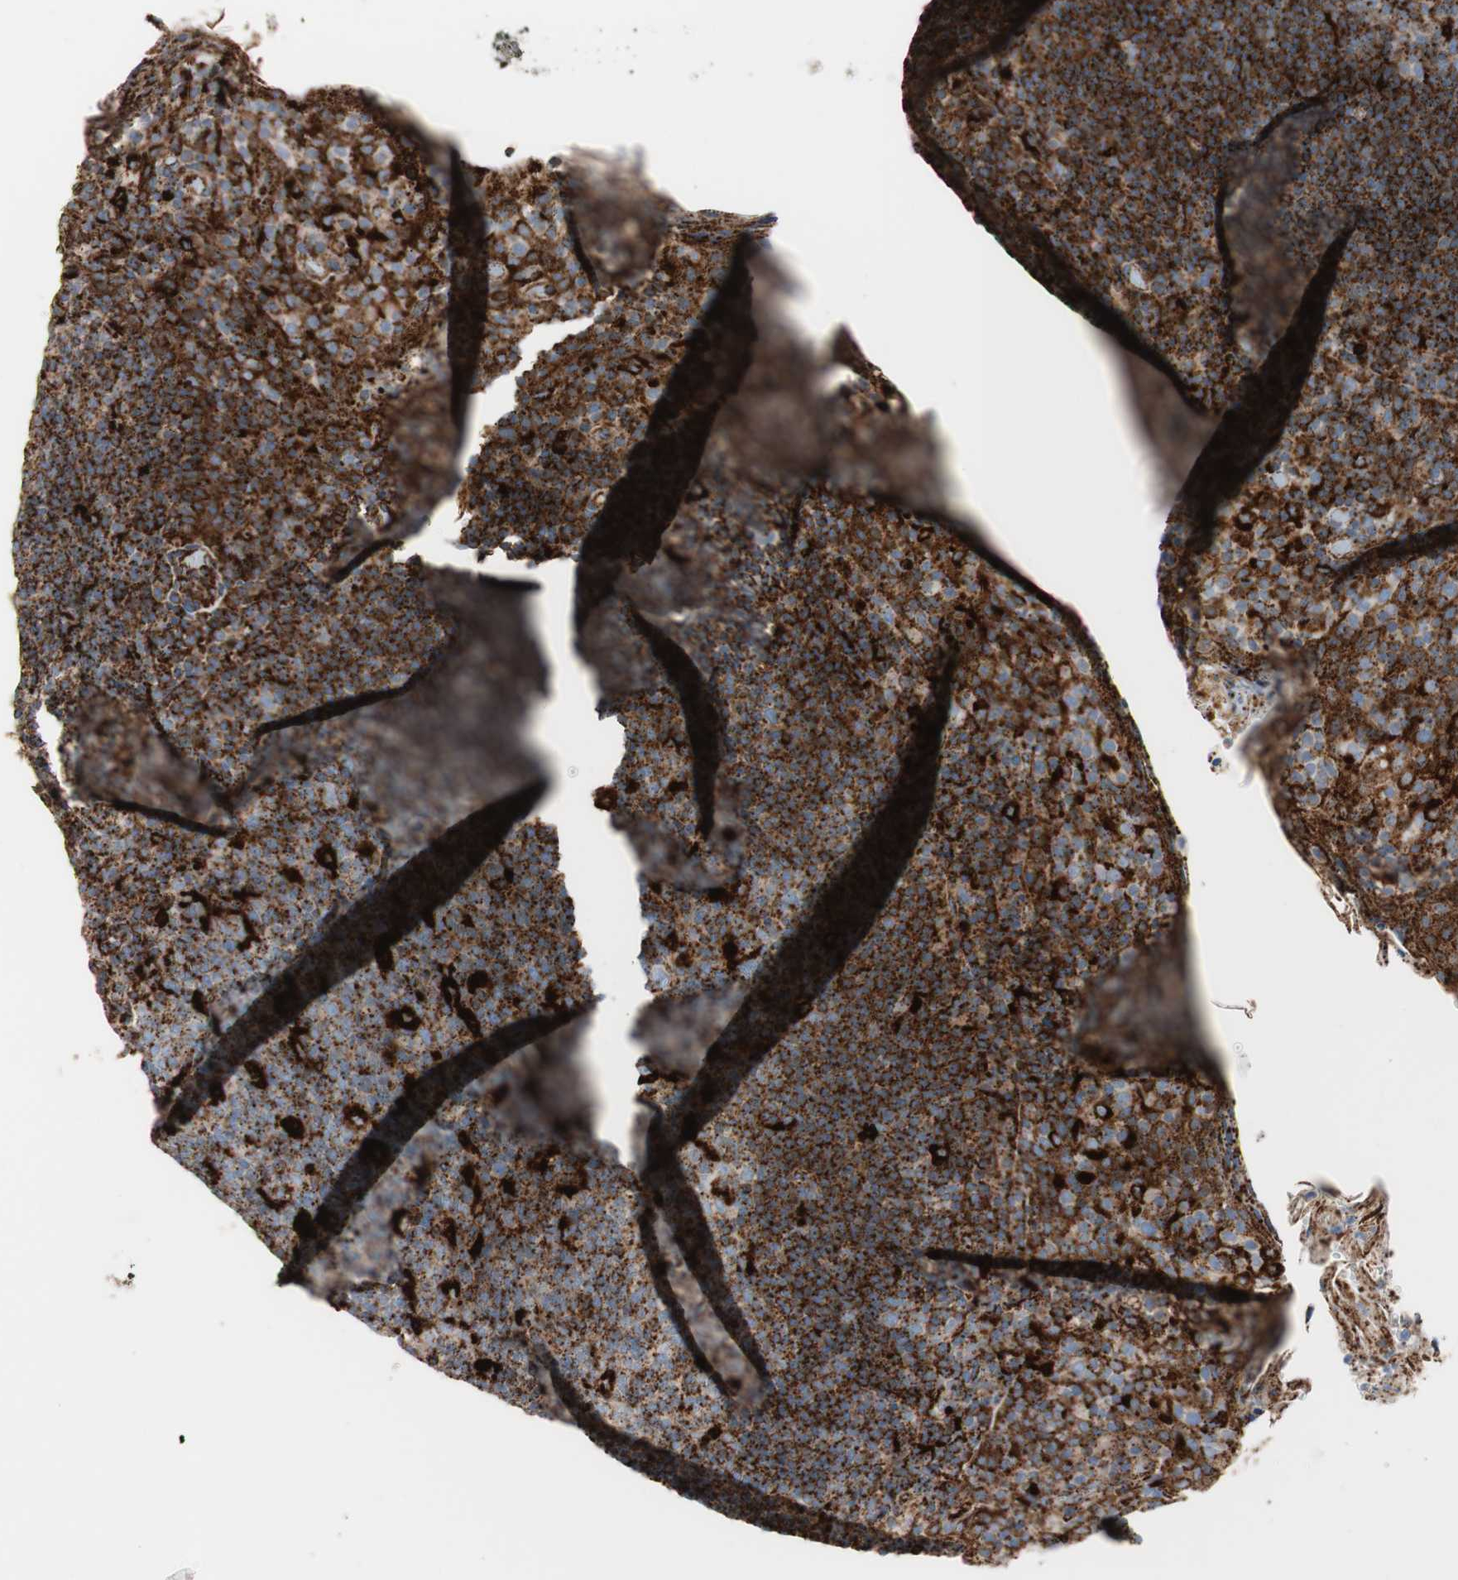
{"staining": {"intensity": "strong", "quantity": ">75%", "location": "cytoplasmic/membranous"}, "tissue": "tonsil", "cell_type": "Germinal center cells", "image_type": "normal", "snomed": [{"axis": "morphology", "description": "Normal tissue, NOS"}, {"axis": "topography", "description": "Tonsil"}], "caption": "Germinal center cells show strong cytoplasmic/membranous expression in approximately >75% of cells in unremarkable tonsil.", "gene": "LAMP1", "patient": {"sex": "male", "age": 17}}